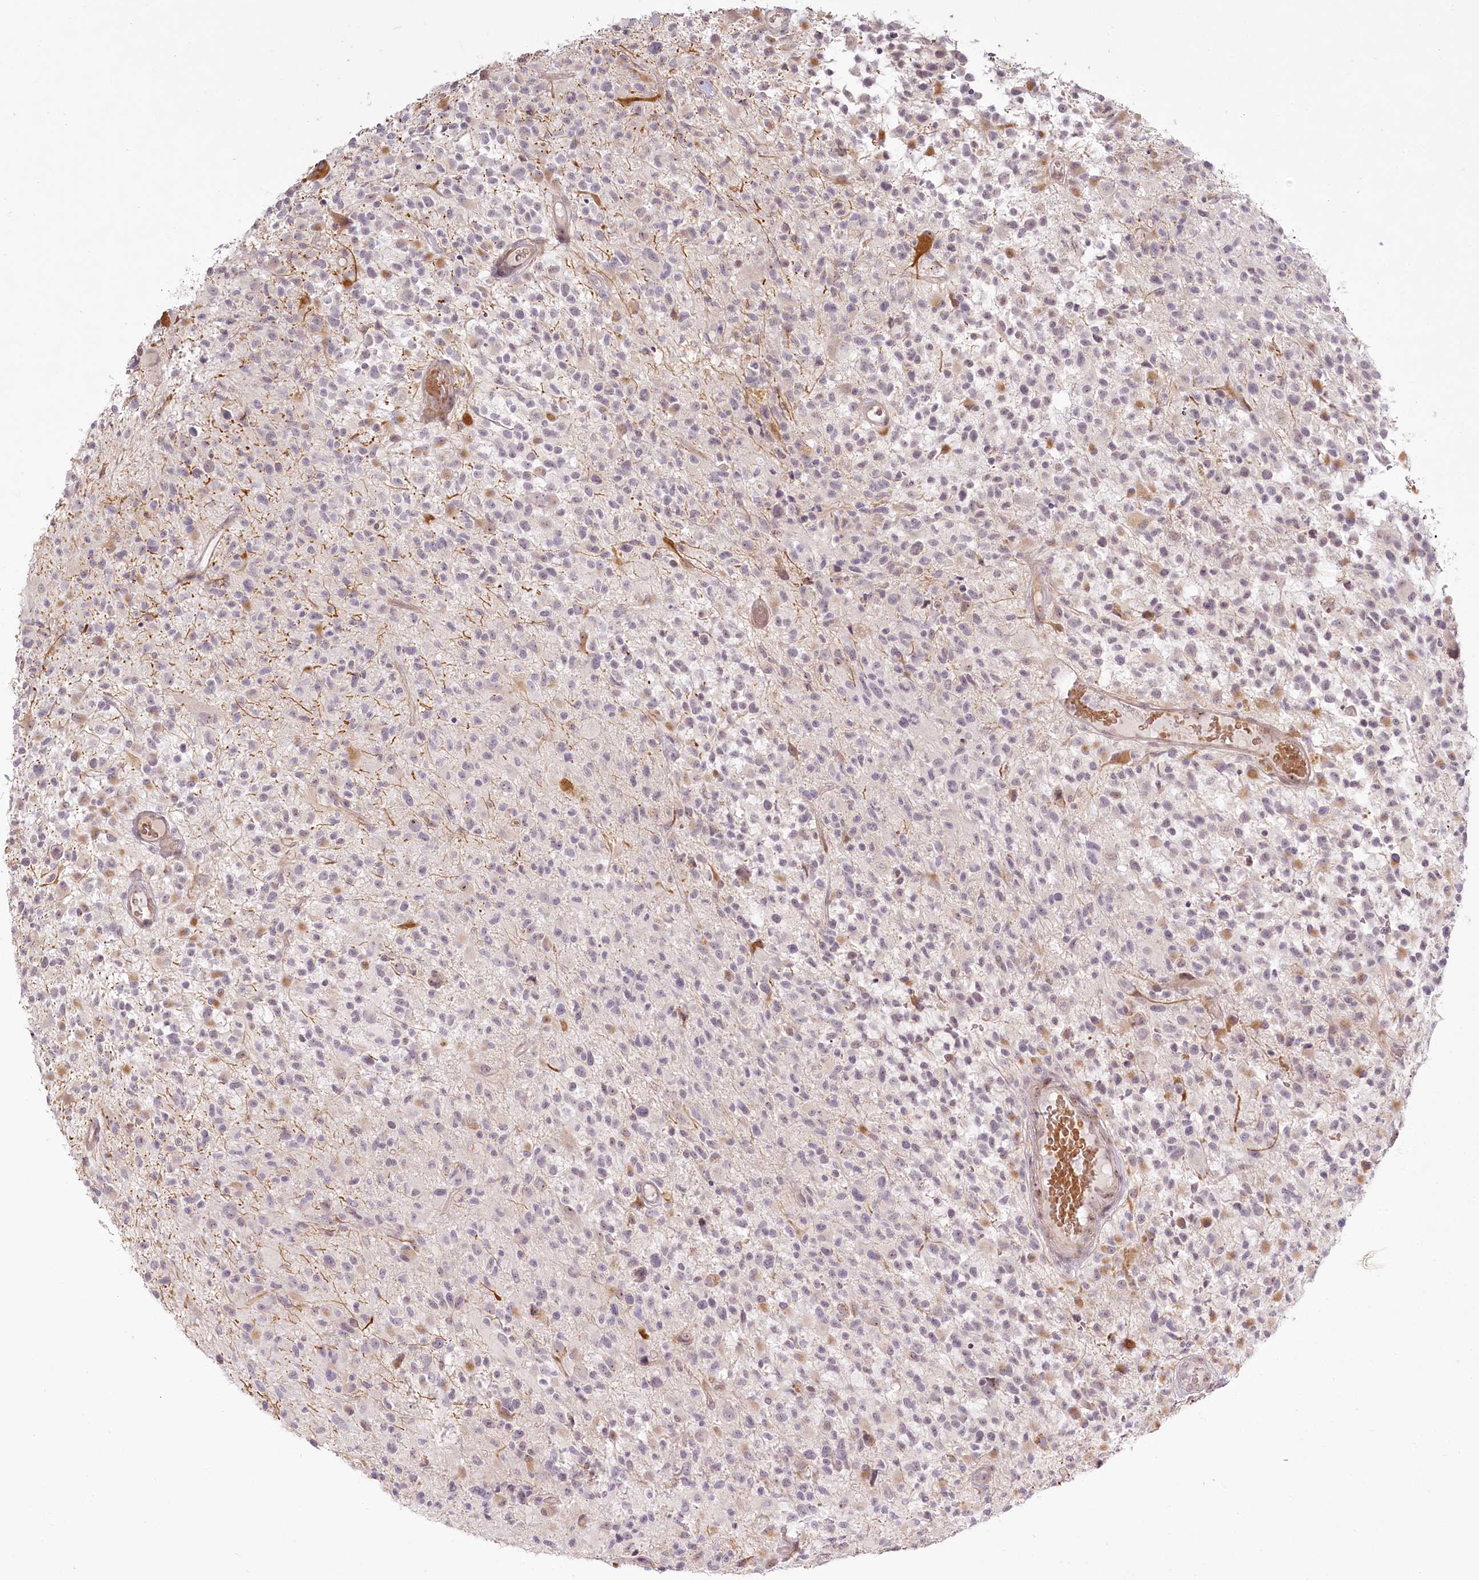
{"staining": {"intensity": "weak", "quantity": "<25%", "location": "nuclear"}, "tissue": "glioma", "cell_type": "Tumor cells", "image_type": "cancer", "snomed": [{"axis": "morphology", "description": "Glioma, malignant, High grade"}, {"axis": "morphology", "description": "Glioblastoma, NOS"}, {"axis": "topography", "description": "Brain"}], "caption": "Immunohistochemical staining of human glioblastoma exhibits no significant expression in tumor cells.", "gene": "EXOSC7", "patient": {"sex": "male", "age": 60}}